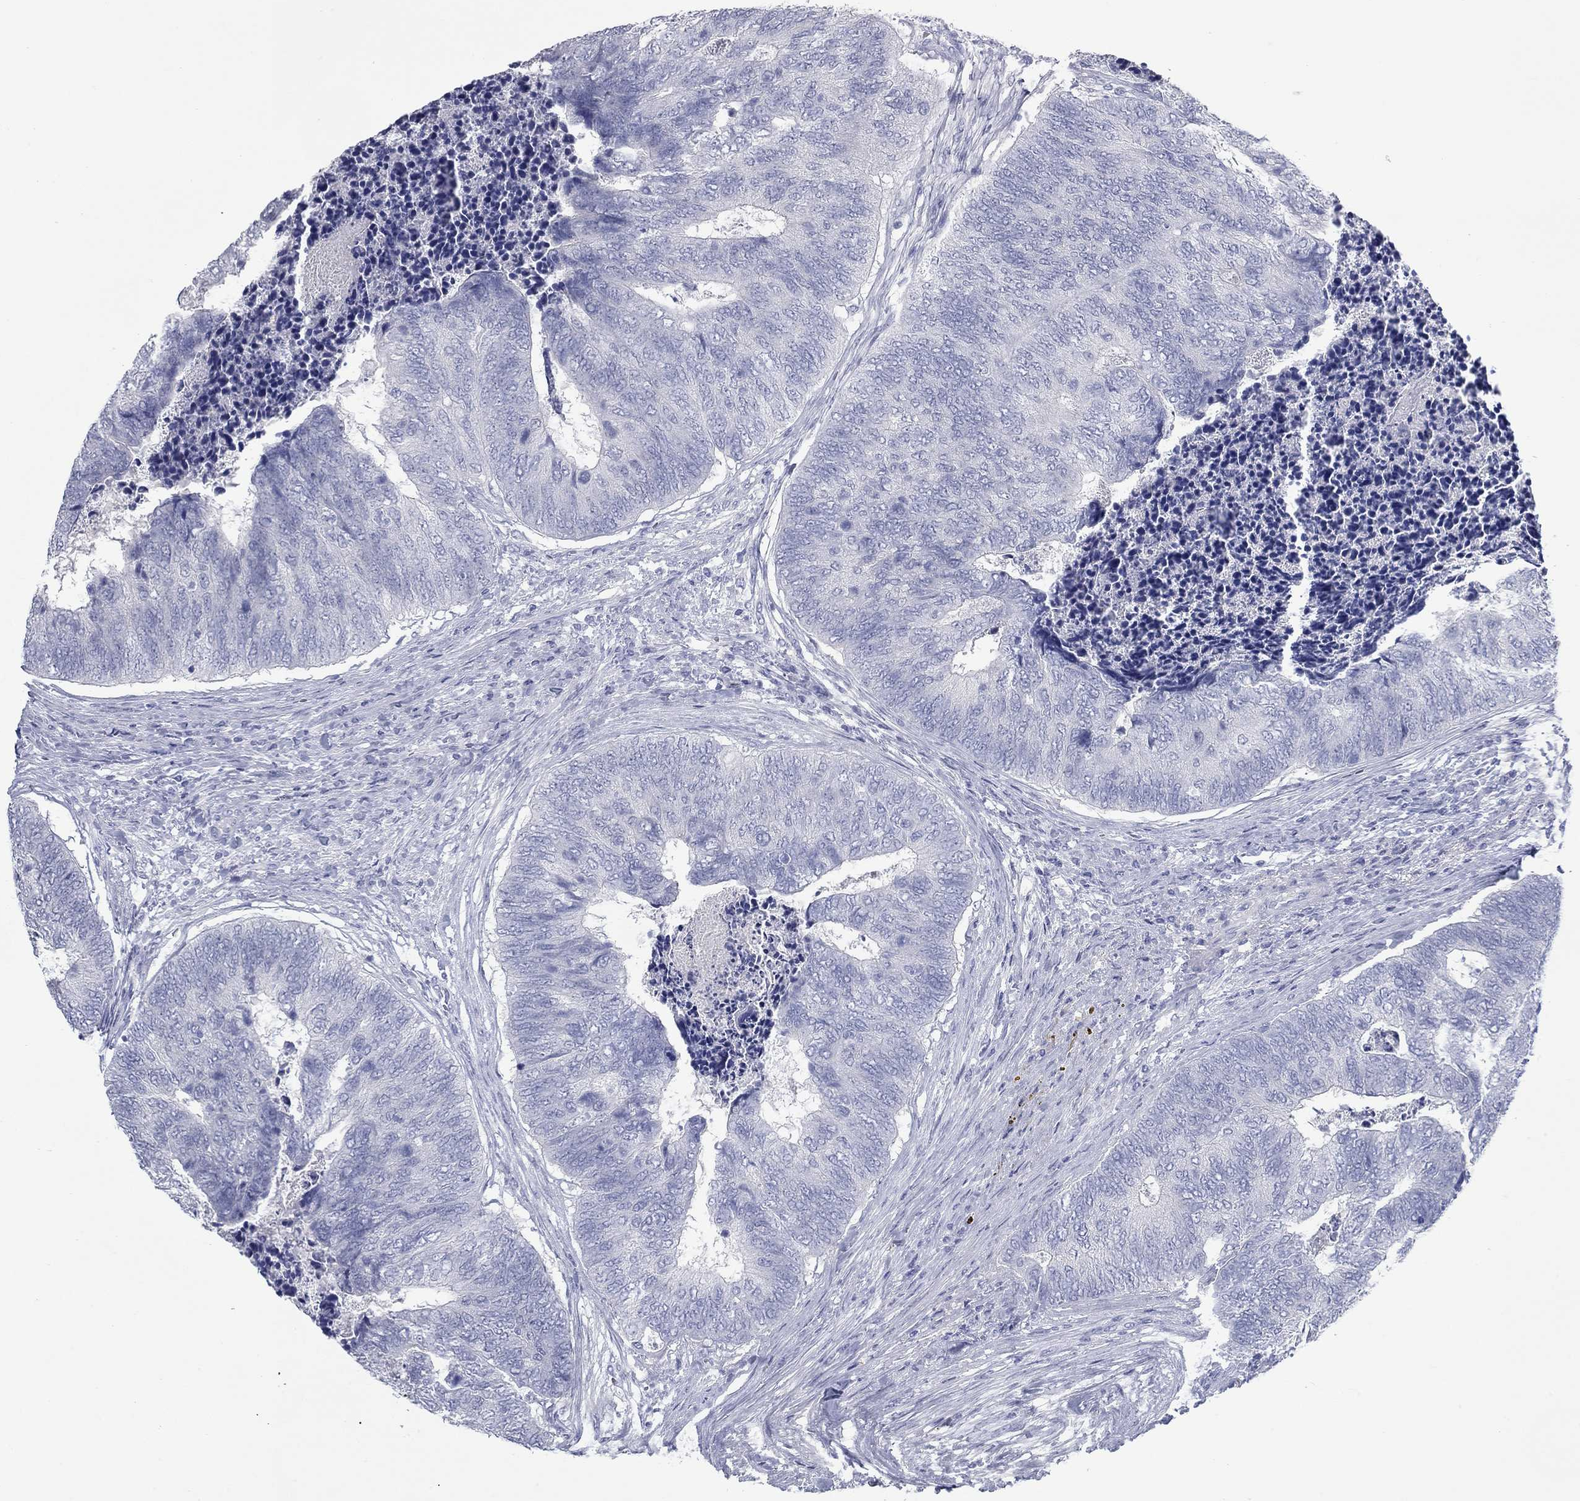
{"staining": {"intensity": "negative", "quantity": "none", "location": "none"}, "tissue": "colorectal cancer", "cell_type": "Tumor cells", "image_type": "cancer", "snomed": [{"axis": "morphology", "description": "Adenocarcinoma, NOS"}, {"axis": "topography", "description": "Colon"}], "caption": "This is a photomicrograph of immunohistochemistry (IHC) staining of colorectal adenocarcinoma, which shows no expression in tumor cells. Brightfield microscopy of immunohistochemistry stained with DAB (brown) and hematoxylin (blue), captured at high magnification.", "gene": "KIRREL2", "patient": {"sex": "female", "age": 67}}